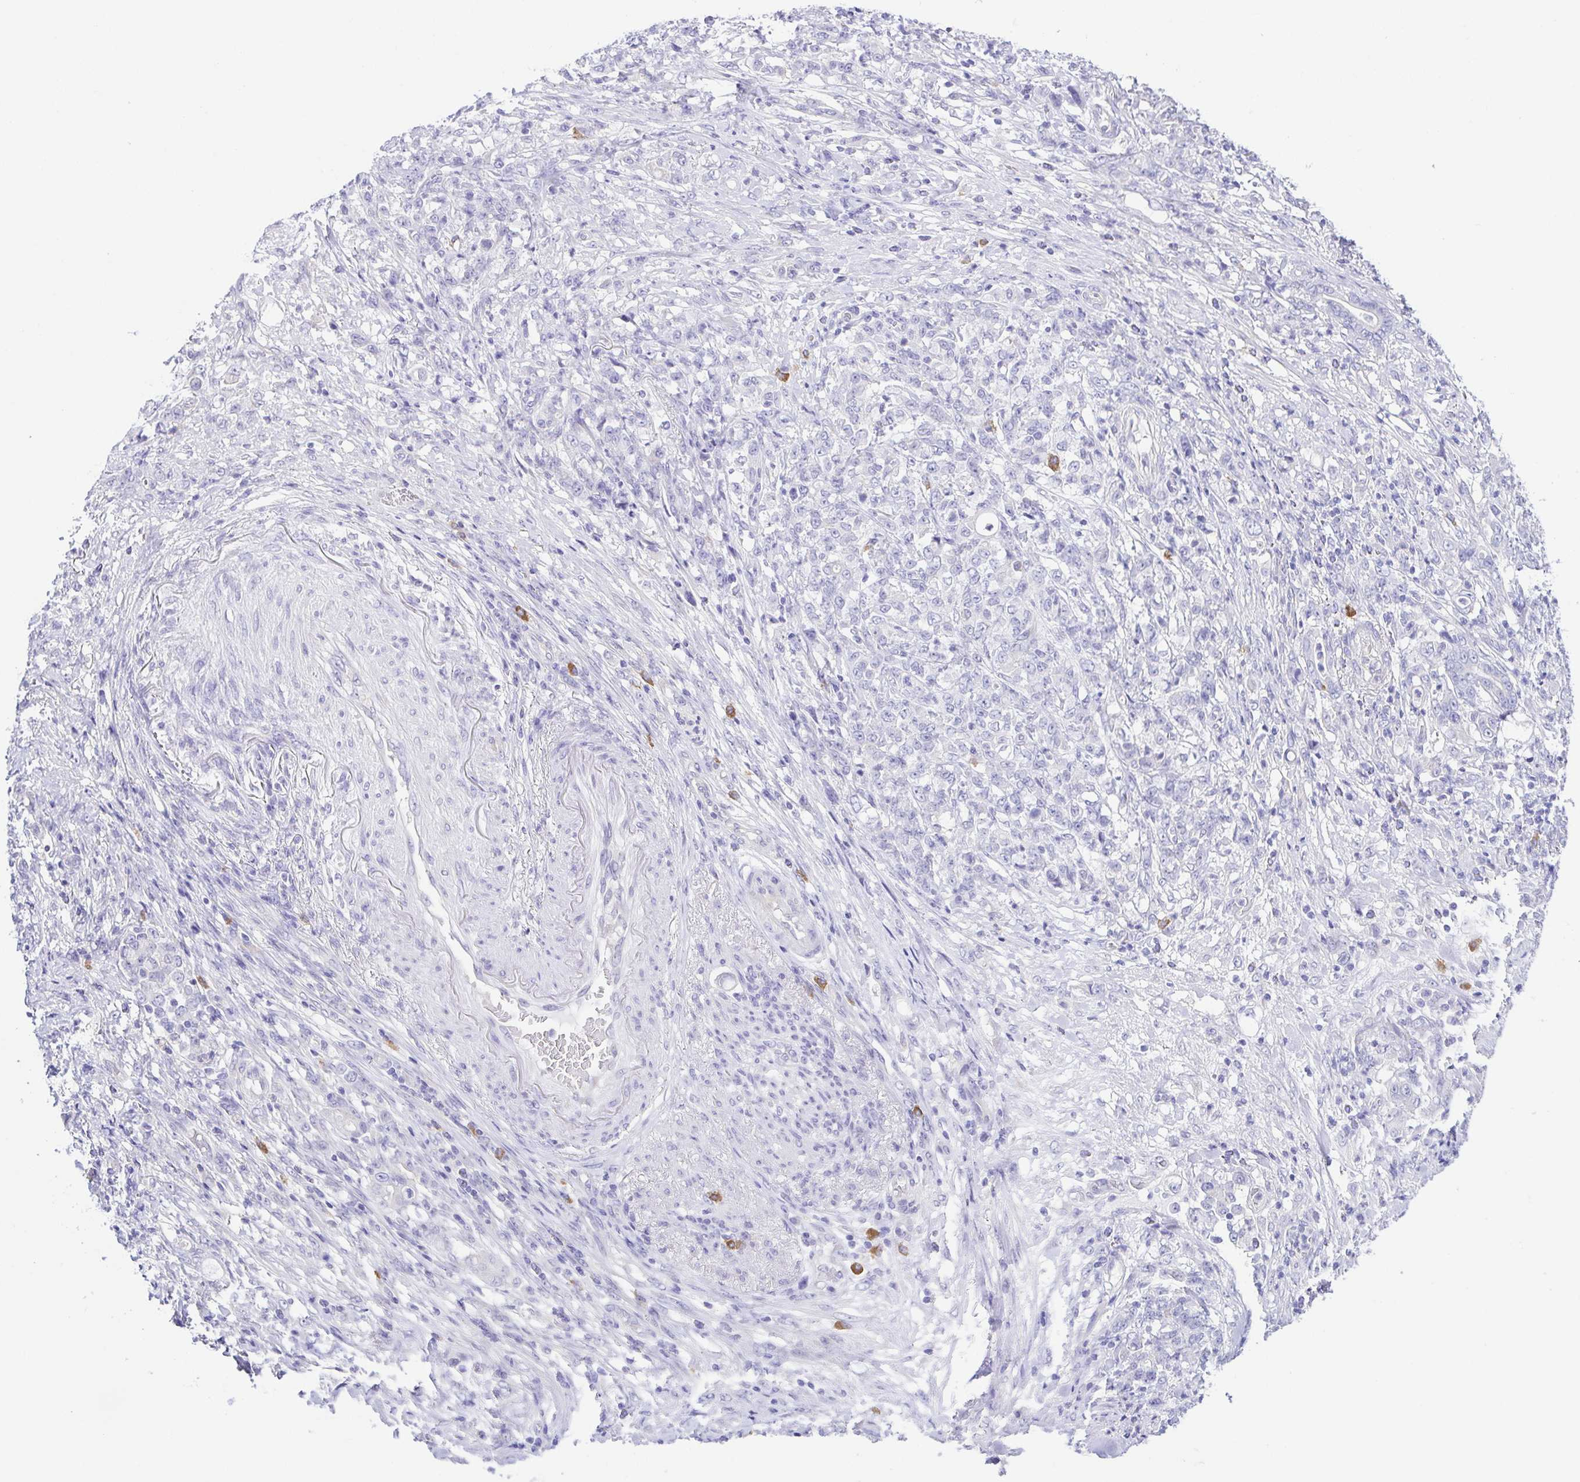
{"staining": {"intensity": "negative", "quantity": "none", "location": "none"}, "tissue": "stomach cancer", "cell_type": "Tumor cells", "image_type": "cancer", "snomed": [{"axis": "morphology", "description": "Adenocarcinoma, NOS"}, {"axis": "topography", "description": "Stomach"}], "caption": "A histopathology image of adenocarcinoma (stomach) stained for a protein exhibits no brown staining in tumor cells. (DAB IHC visualized using brightfield microscopy, high magnification).", "gene": "KRTDAP", "patient": {"sex": "female", "age": 79}}